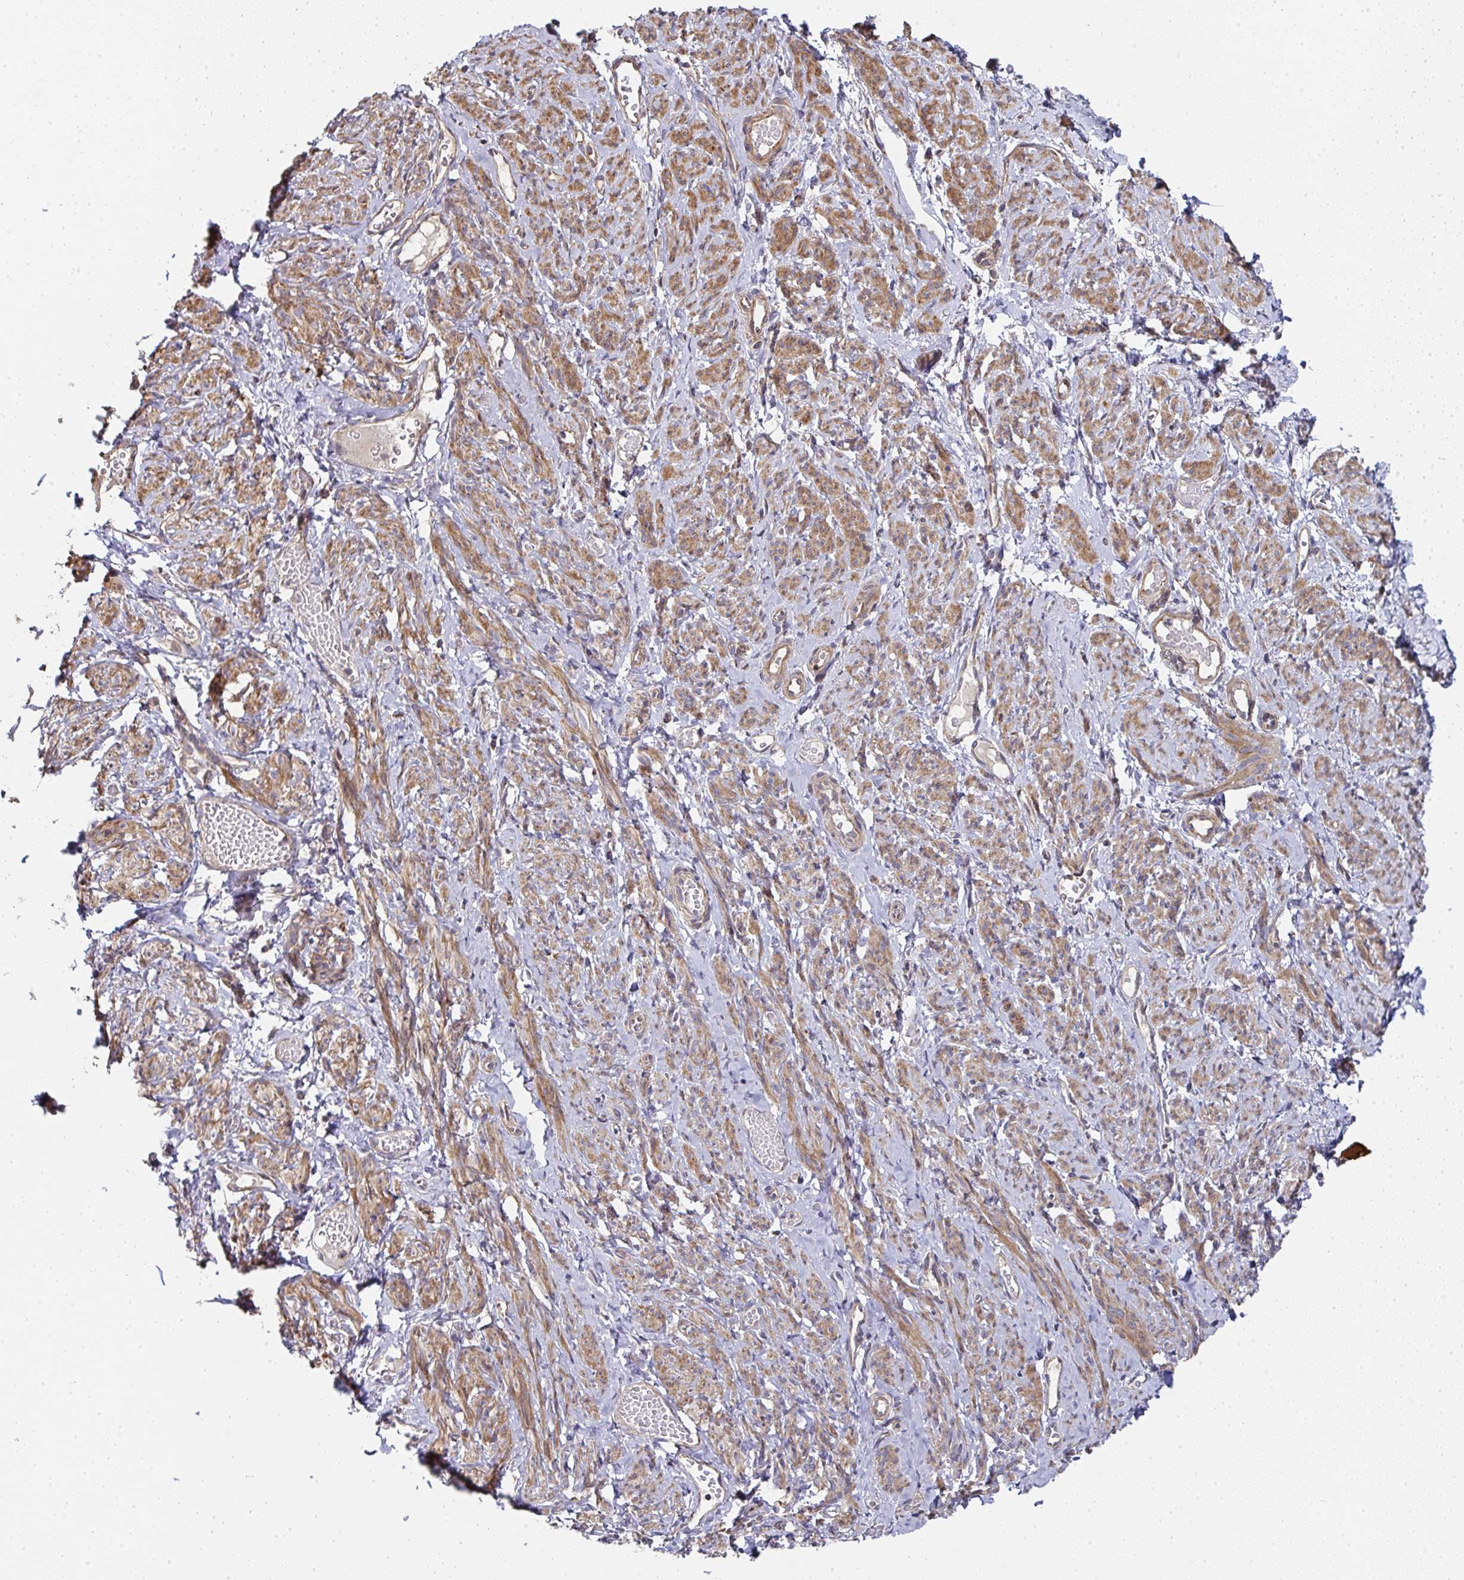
{"staining": {"intensity": "moderate", "quantity": ">75%", "location": "cytoplasmic/membranous"}, "tissue": "smooth muscle", "cell_type": "Smooth muscle cells", "image_type": "normal", "snomed": [{"axis": "morphology", "description": "Normal tissue, NOS"}, {"axis": "topography", "description": "Smooth muscle"}], "caption": "Protein staining of benign smooth muscle reveals moderate cytoplasmic/membranous staining in about >75% of smooth muscle cells.", "gene": "AGTPBP1", "patient": {"sex": "female", "age": 65}}